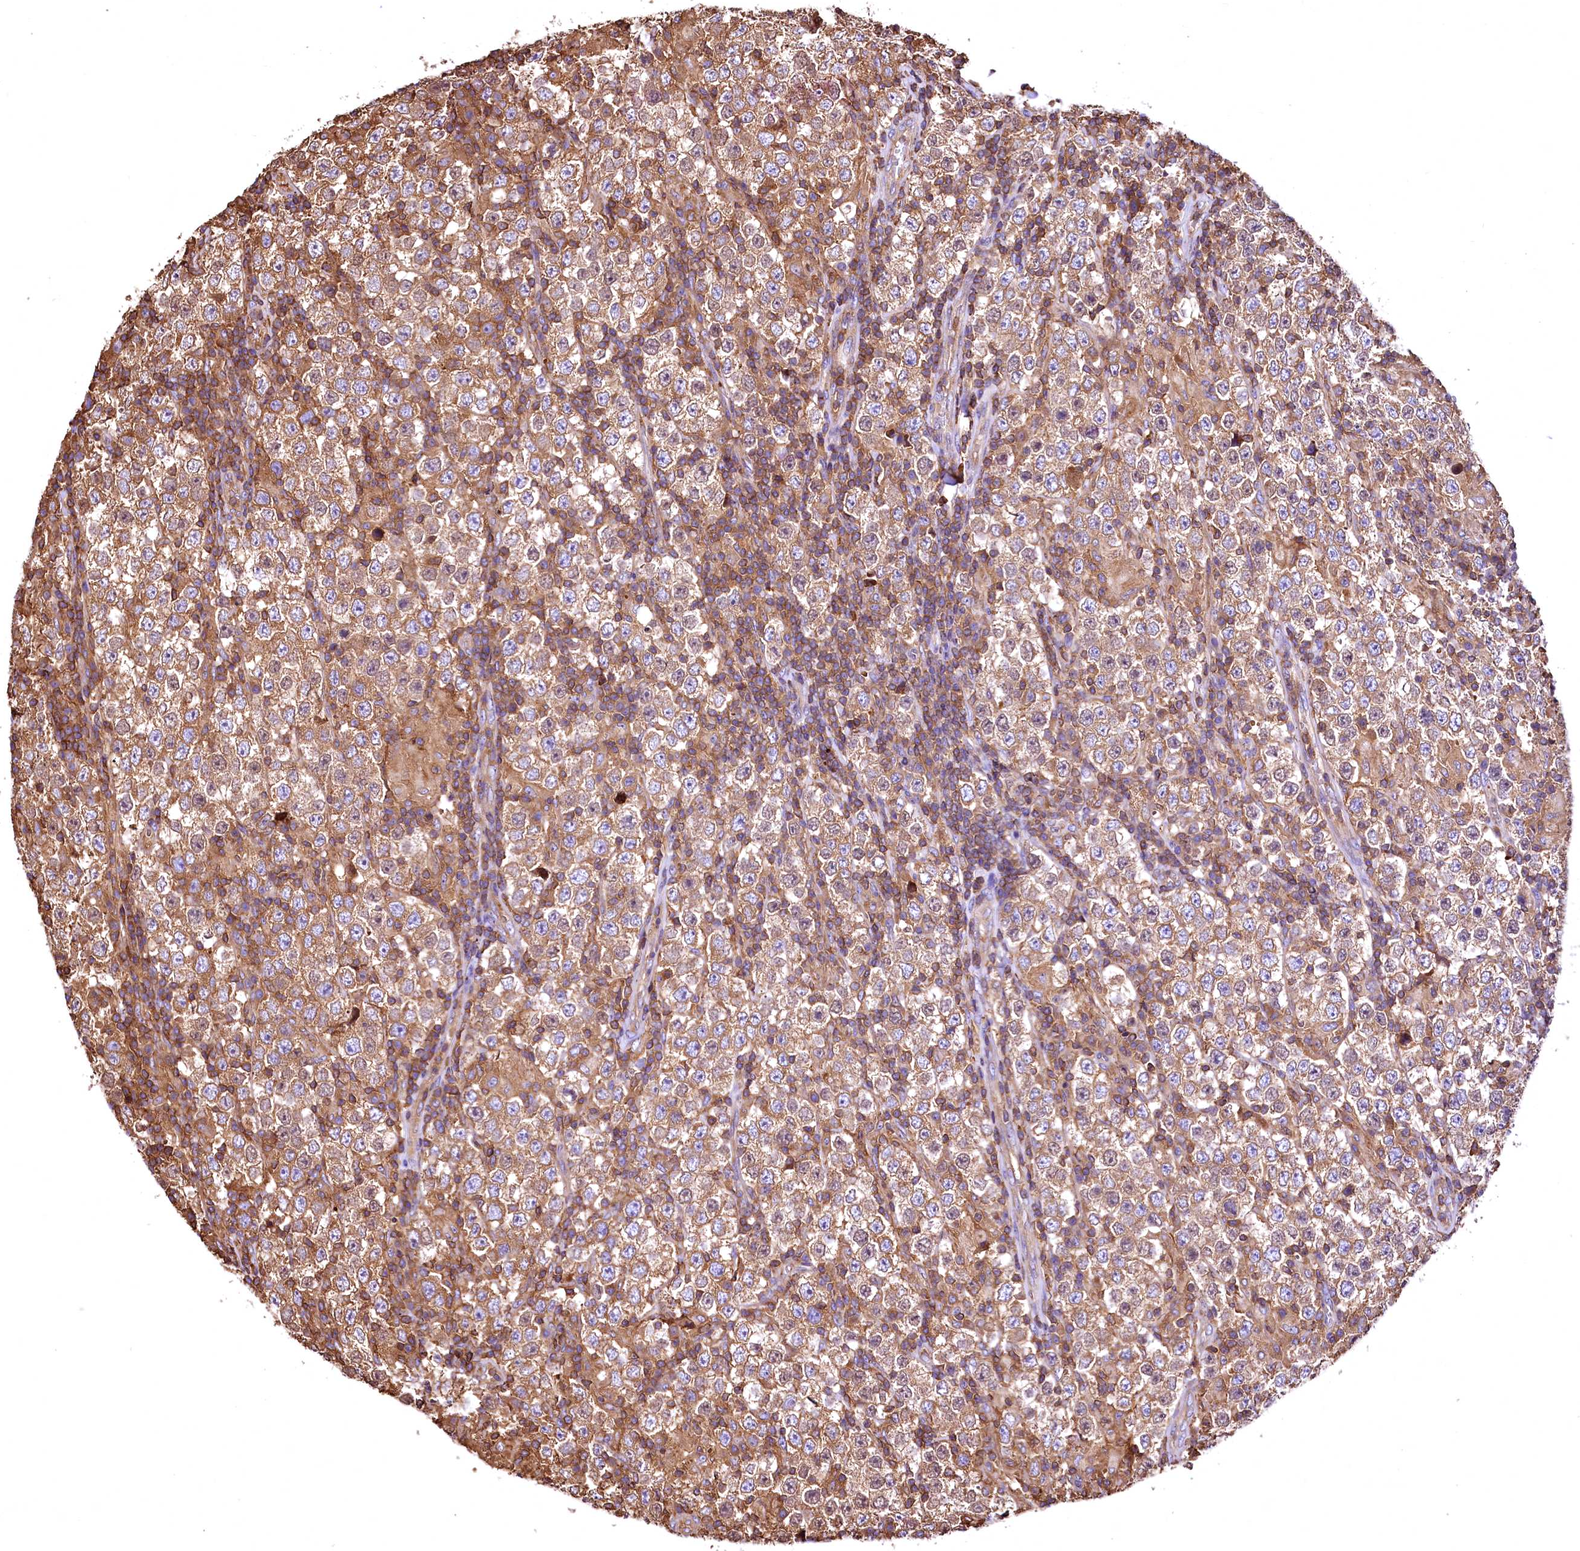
{"staining": {"intensity": "moderate", "quantity": ">75%", "location": "cytoplasmic/membranous"}, "tissue": "testis cancer", "cell_type": "Tumor cells", "image_type": "cancer", "snomed": [{"axis": "morphology", "description": "Normal tissue, NOS"}, {"axis": "morphology", "description": "Urothelial carcinoma, High grade"}, {"axis": "morphology", "description": "Seminoma, NOS"}, {"axis": "morphology", "description": "Carcinoma, Embryonal, NOS"}, {"axis": "topography", "description": "Urinary bladder"}, {"axis": "topography", "description": "Testis"}], "caption": "Tumor cells show medium levels of moderate cytoplasmic/membranous staining in about >75% of cells in human testis high-grade urothelial carcinoma.", "gene": "RARS2", "patient": {"sex": "male", "age": 41}}